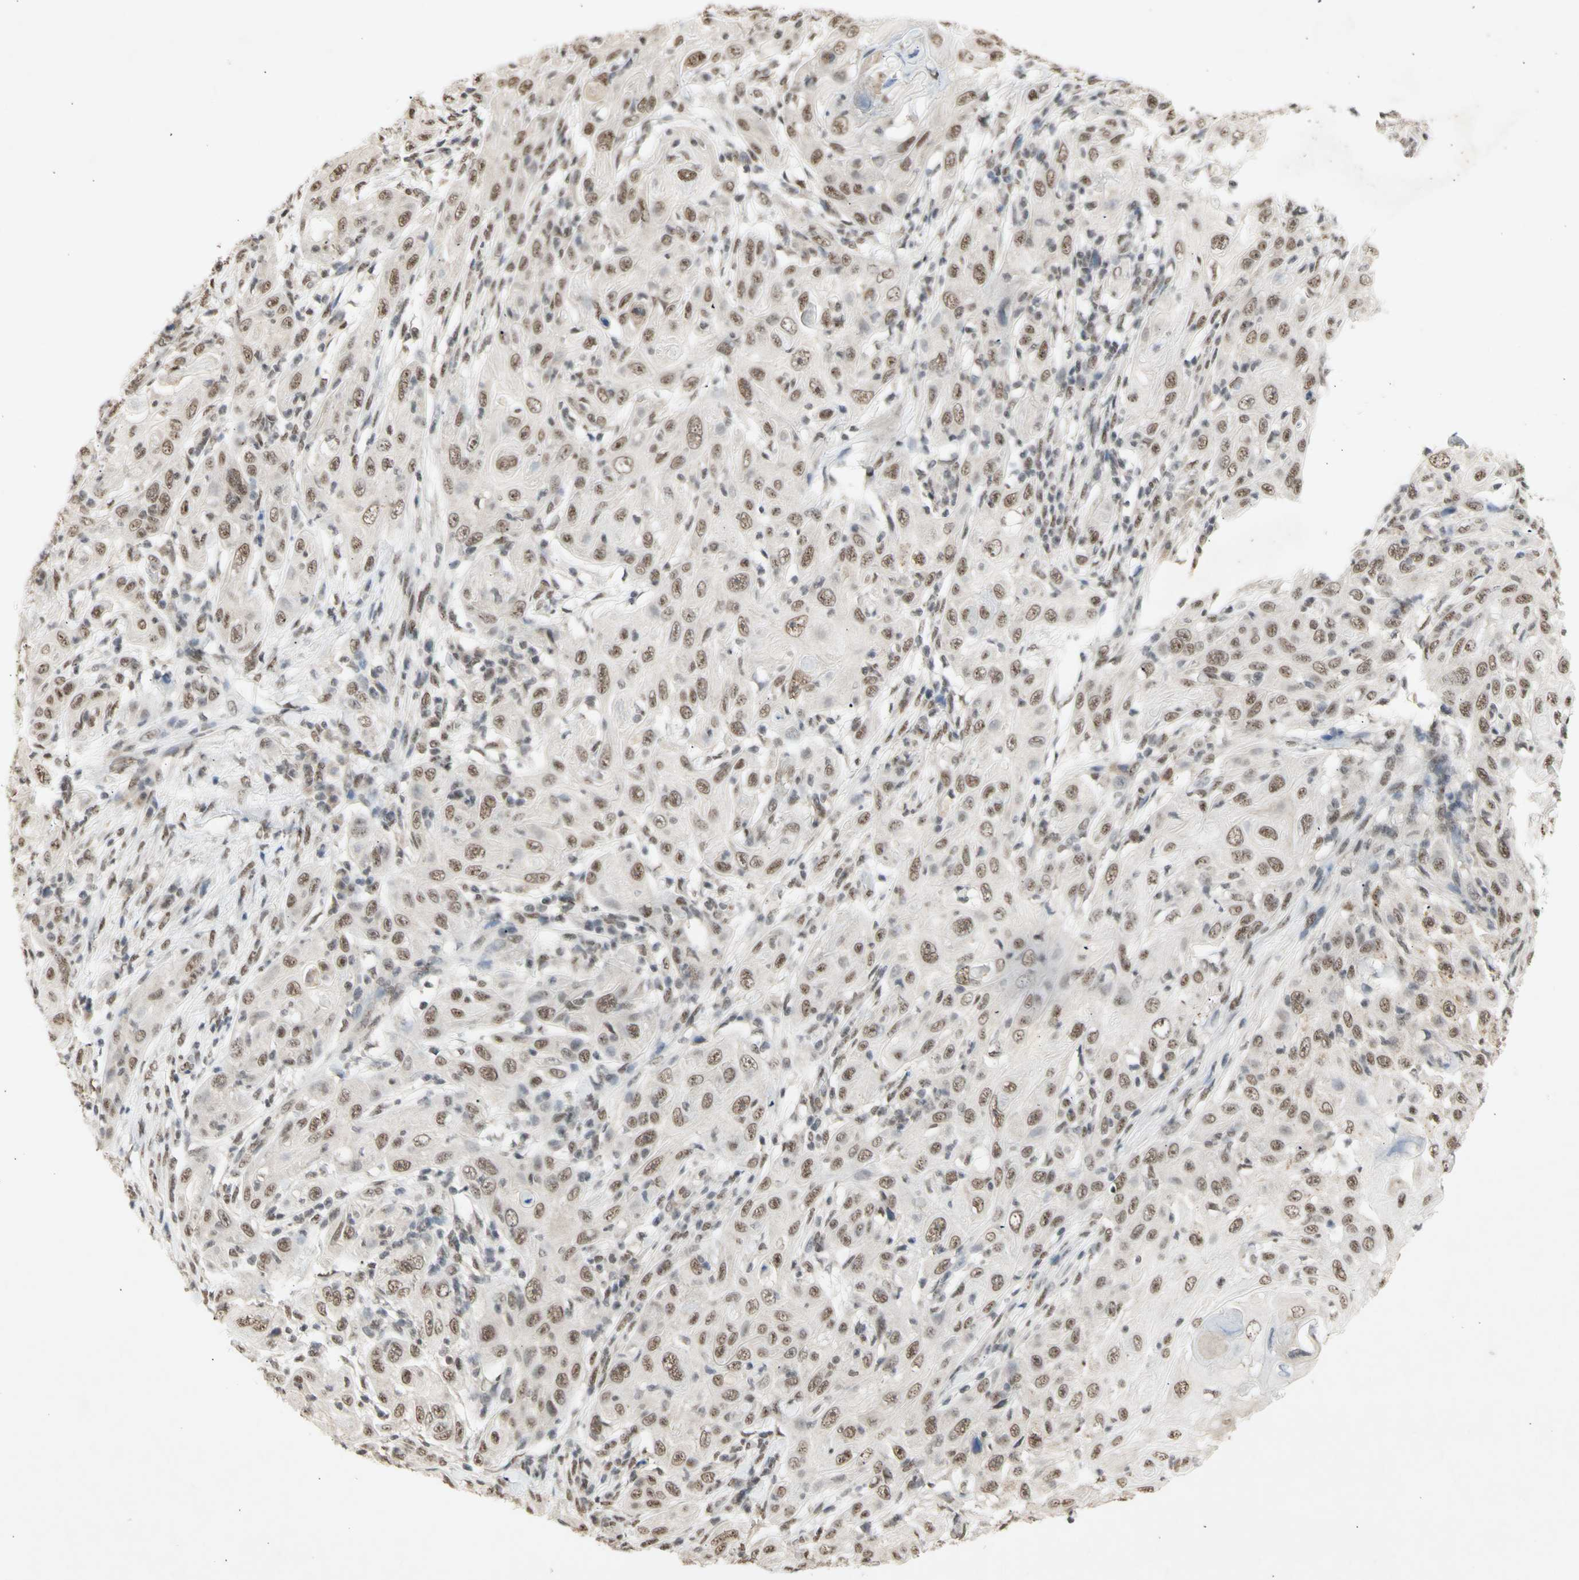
{"staining": {"intensity": "weak", "quantity": ">75%", "location": "nuclear"}, "tissue": "skin cancer", "cell_type": "Tumor cells", "image_type": "cancer", "snomed": [{"axis": "morphology", "description": "Squamous cell carcinoma, NOS"}, {"axis": "topography", "description": "Skin"}], "caption": "Tumor cells reveal low levels of weak nuclear staining in about >75% of cells in squamous cell carcinoma (skin).", "gene": "SFPQ", "patient": {"sex": "female", "age": 88}}